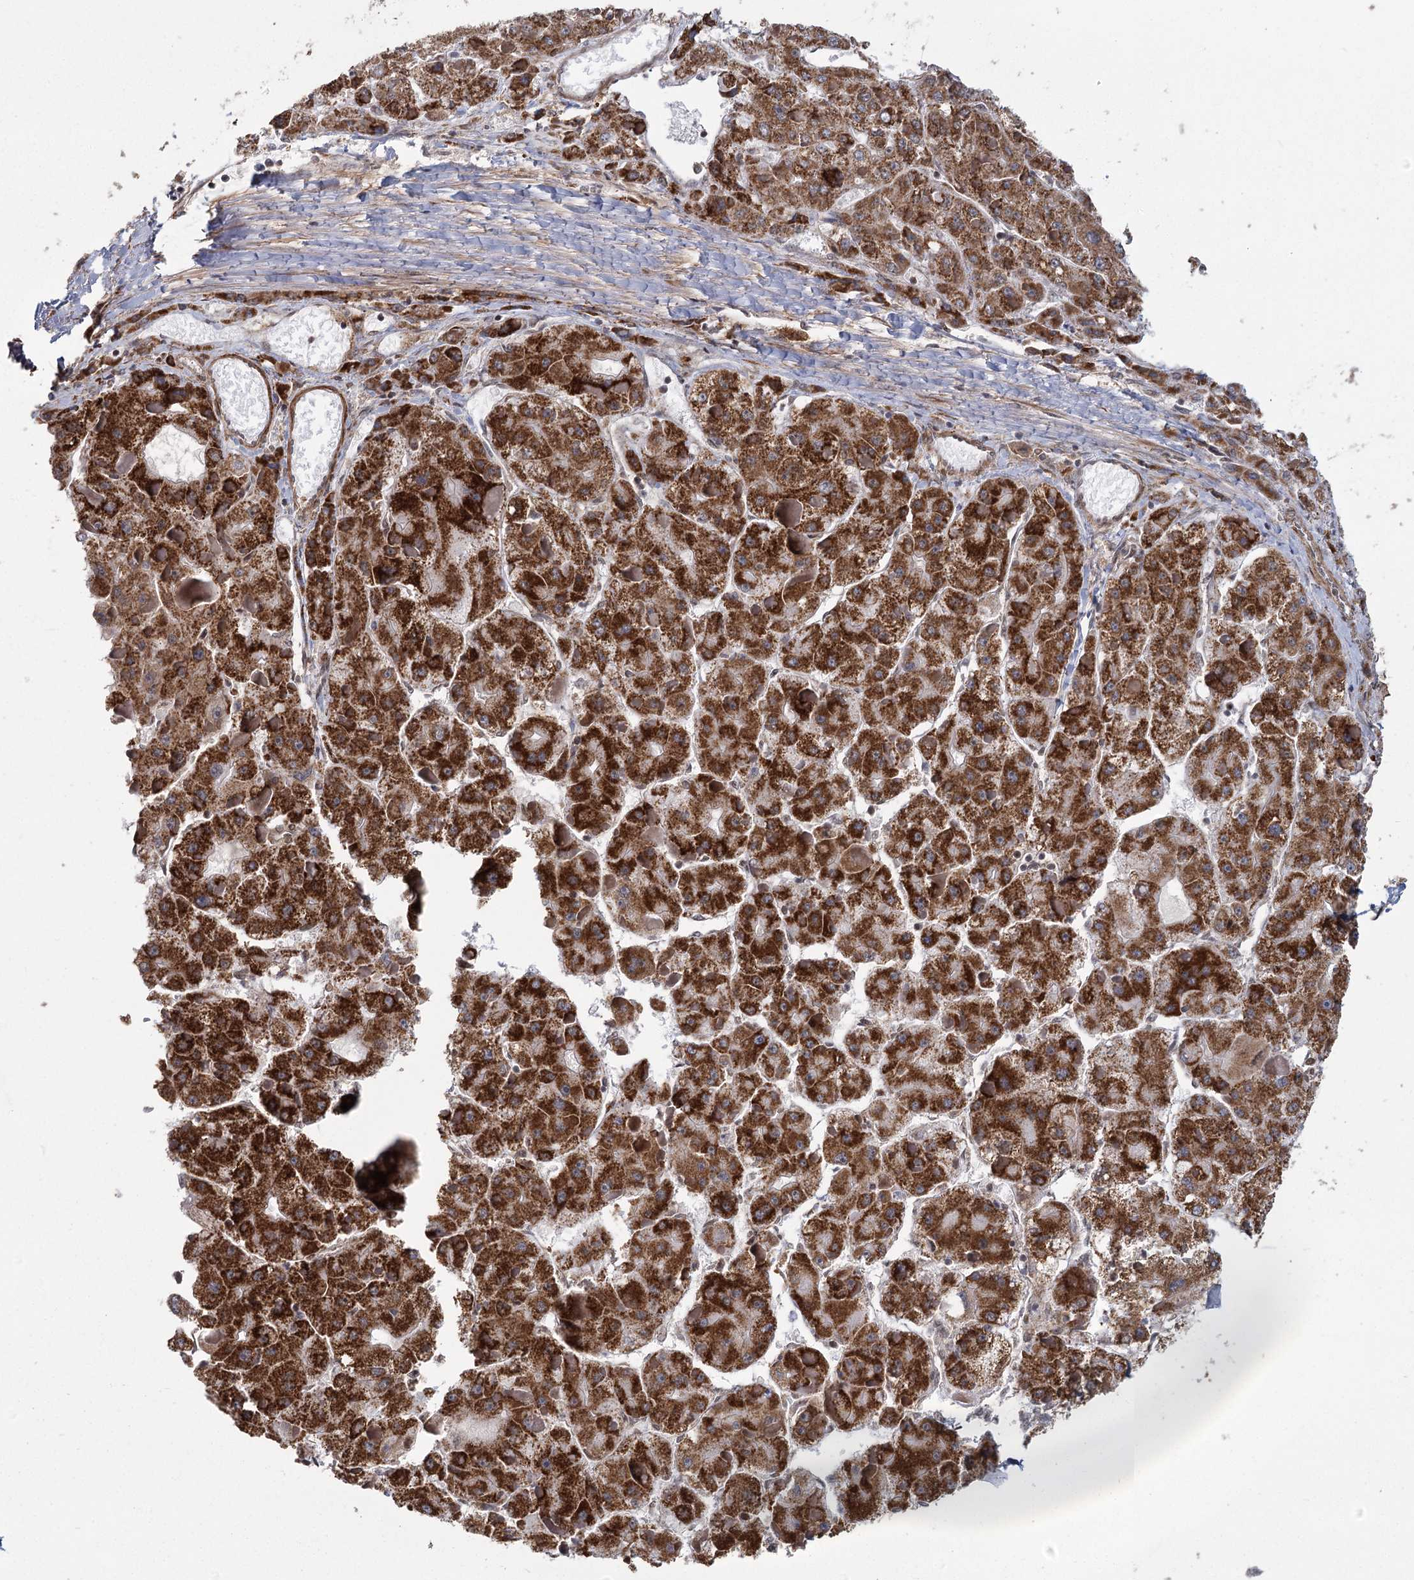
{"staining": {"intensity": "strong", "quantity": ">75%", "location": "cytoplasmic/membranous"}, "tissue": "liver cancer", "cell_type": "Tumor cells", "image_type": "cancer", "snomed": [{"axis": "morphology", "description": "Carcinoma, Hepatocellular, NOS"}, {"axis": "topography", "description": "Liver"}], "caption": "Hepatocellular carcinoma (liver) stained with a brown dye displays strong cytoplasmic/membranous positive expression in approximately >75% of tumor cells.", "gene": "ZCCHC24", "patient": {"sex": "female", "age": 73}}